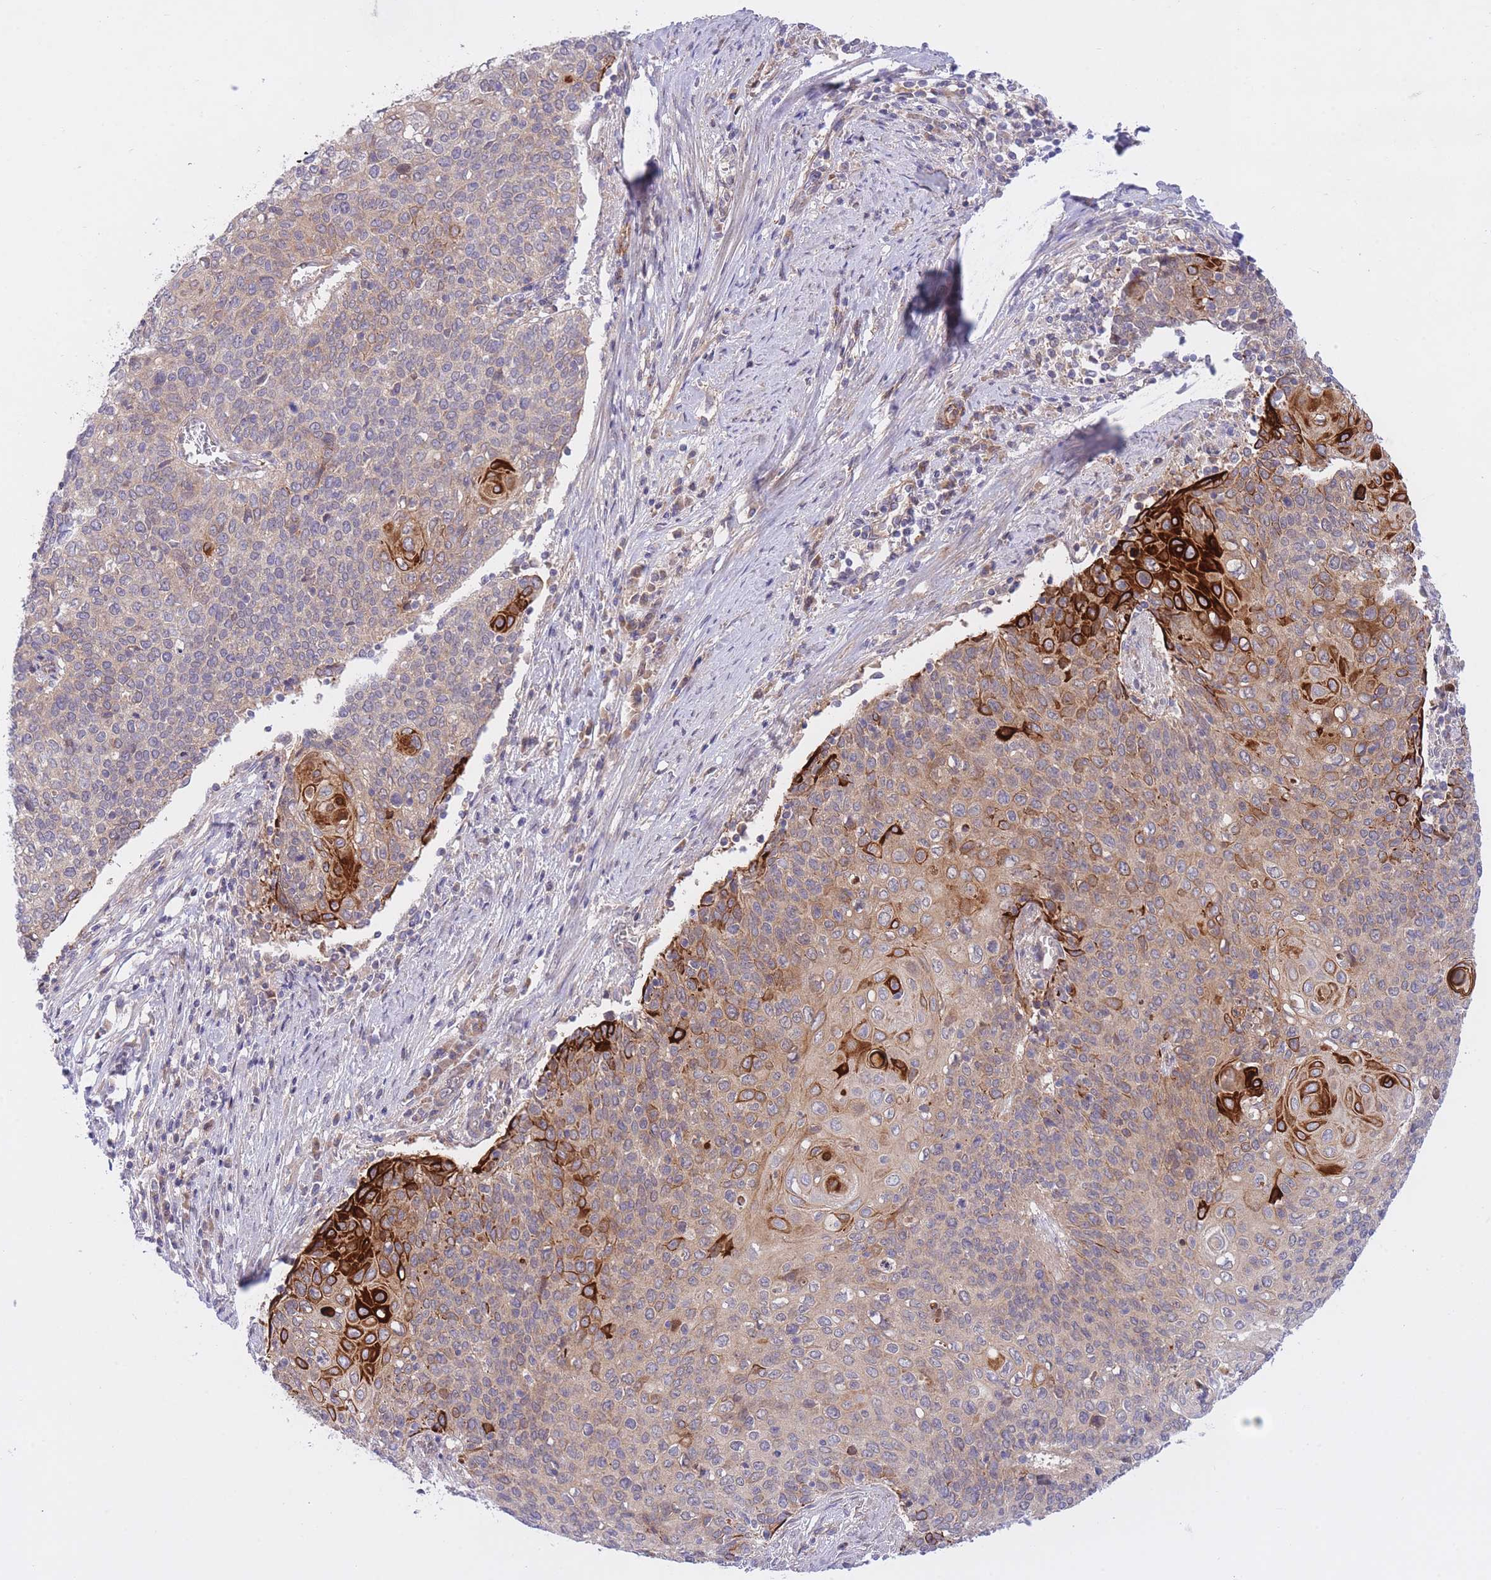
{"staining": {"intensity": "strong", "quantity": "<25%", "location": "cytoplasmic/membranous"}, "tissue": "cervical cancer", "cell_type": "Tumor cells", "image_type": "cancer", "snomed": [{"axis": "morphology", "description": "Squamous cell carcinoma, NOS"}, {"axis": "topography", "description": "Cervix"}], "caption": "The image exhibits staining of cervical squamous cell carcinoma, revealing strong cytoplasmic/membranous protein expression (brown color) within tumor cells.", "gene": "CHAC1", "patient": {"sex": "female", "age": 39}}